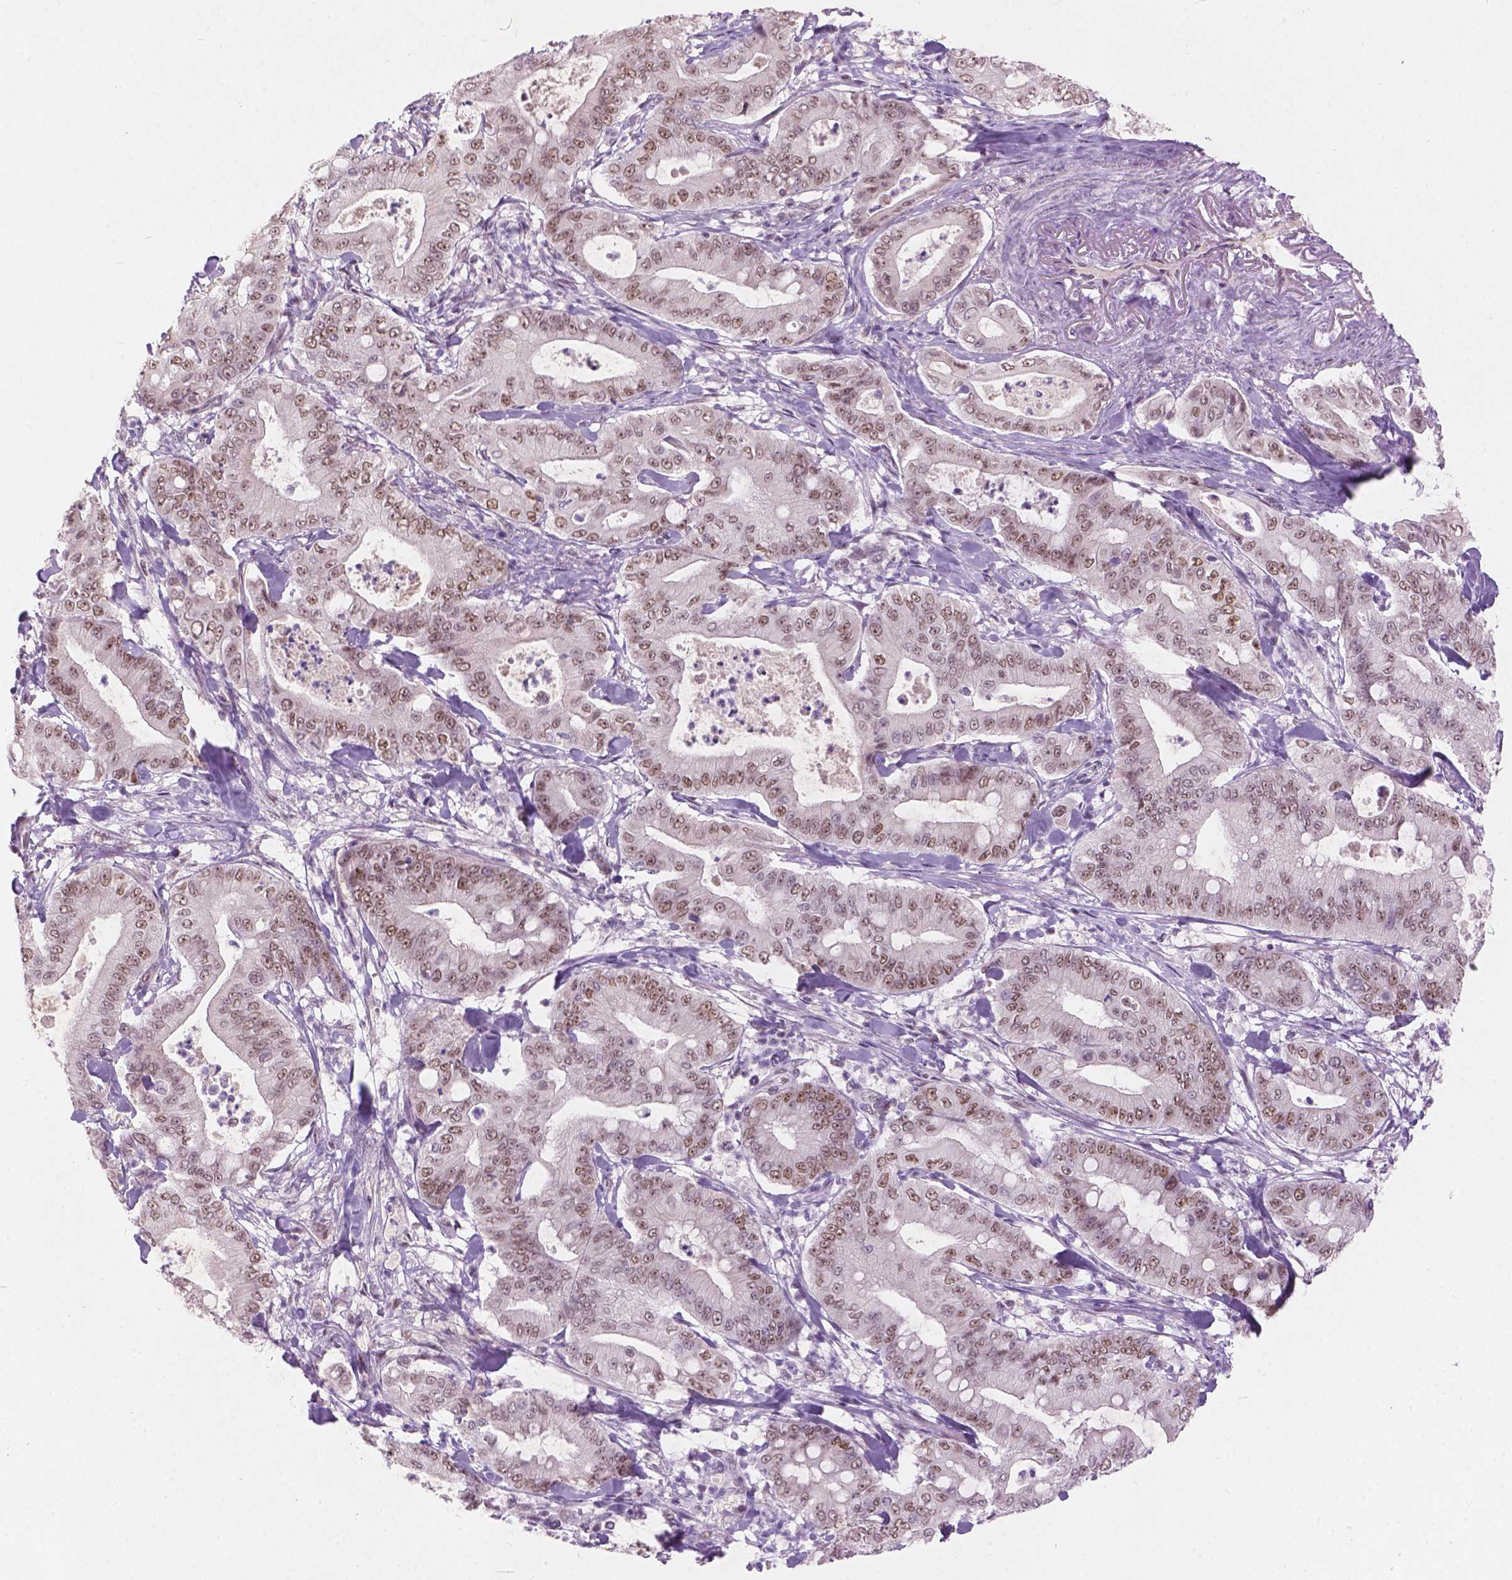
{"staining": {"intensity": "weak", "quantity": ">75%", "location": "nuclear"}, "tissue": "pancreatic cancer", "cell_type": "Tumor cells", "image_type": "cancer", "snomed": [{"axis": "morphology", "description": "Adenocarcinoma, NOS"}, {"axis": "topography", "description": "Pancreas"}], "caption": "This image reveals immunohistochemistry staining of pancreatic adenocarcinoma, with low weak nuclear positivity in about >75% of tumor cells.", "gene": "FAM53A", "patient": {"sex": "male", "age": 71}}